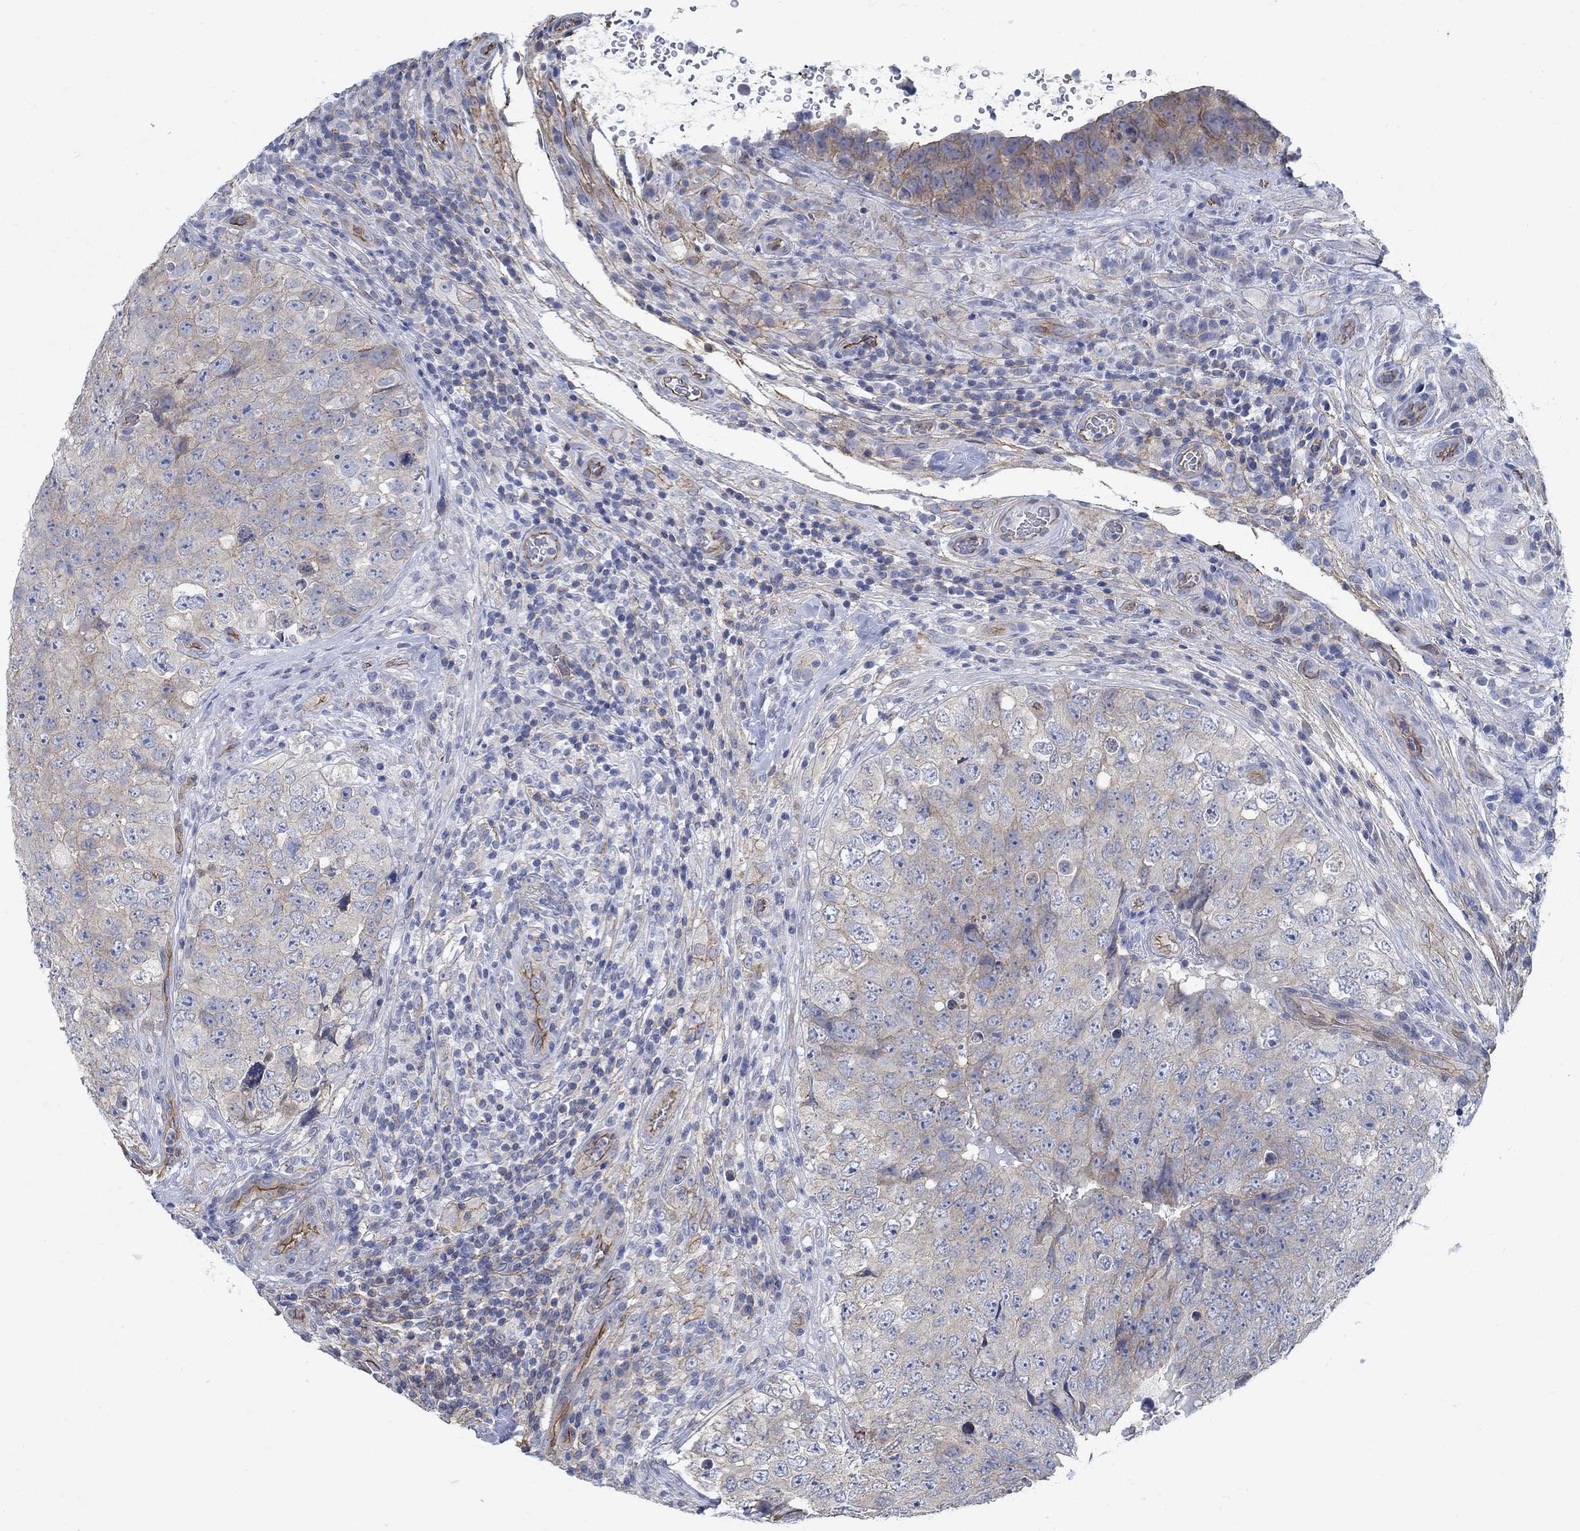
{"staining": {"intensity": "weak", "quantity": "<25%", "location": "cytoplasmic/membranous"}, "tissue": "testis cancer", "cell_type": "Tumor cells", "image_type": "cancer", "snomed": [{"axis": "morphology", "description": "Seminoma, NOS"}, {"axis": "topography", "description": "Testis"}], "caption": "The immunohistochemistry (IHC) photomicrograph has no significant positivity in tumor cells of testis seminoma tissue.", "gene": "TMEM198", "patient": {"sex": "male", "age": 34}}